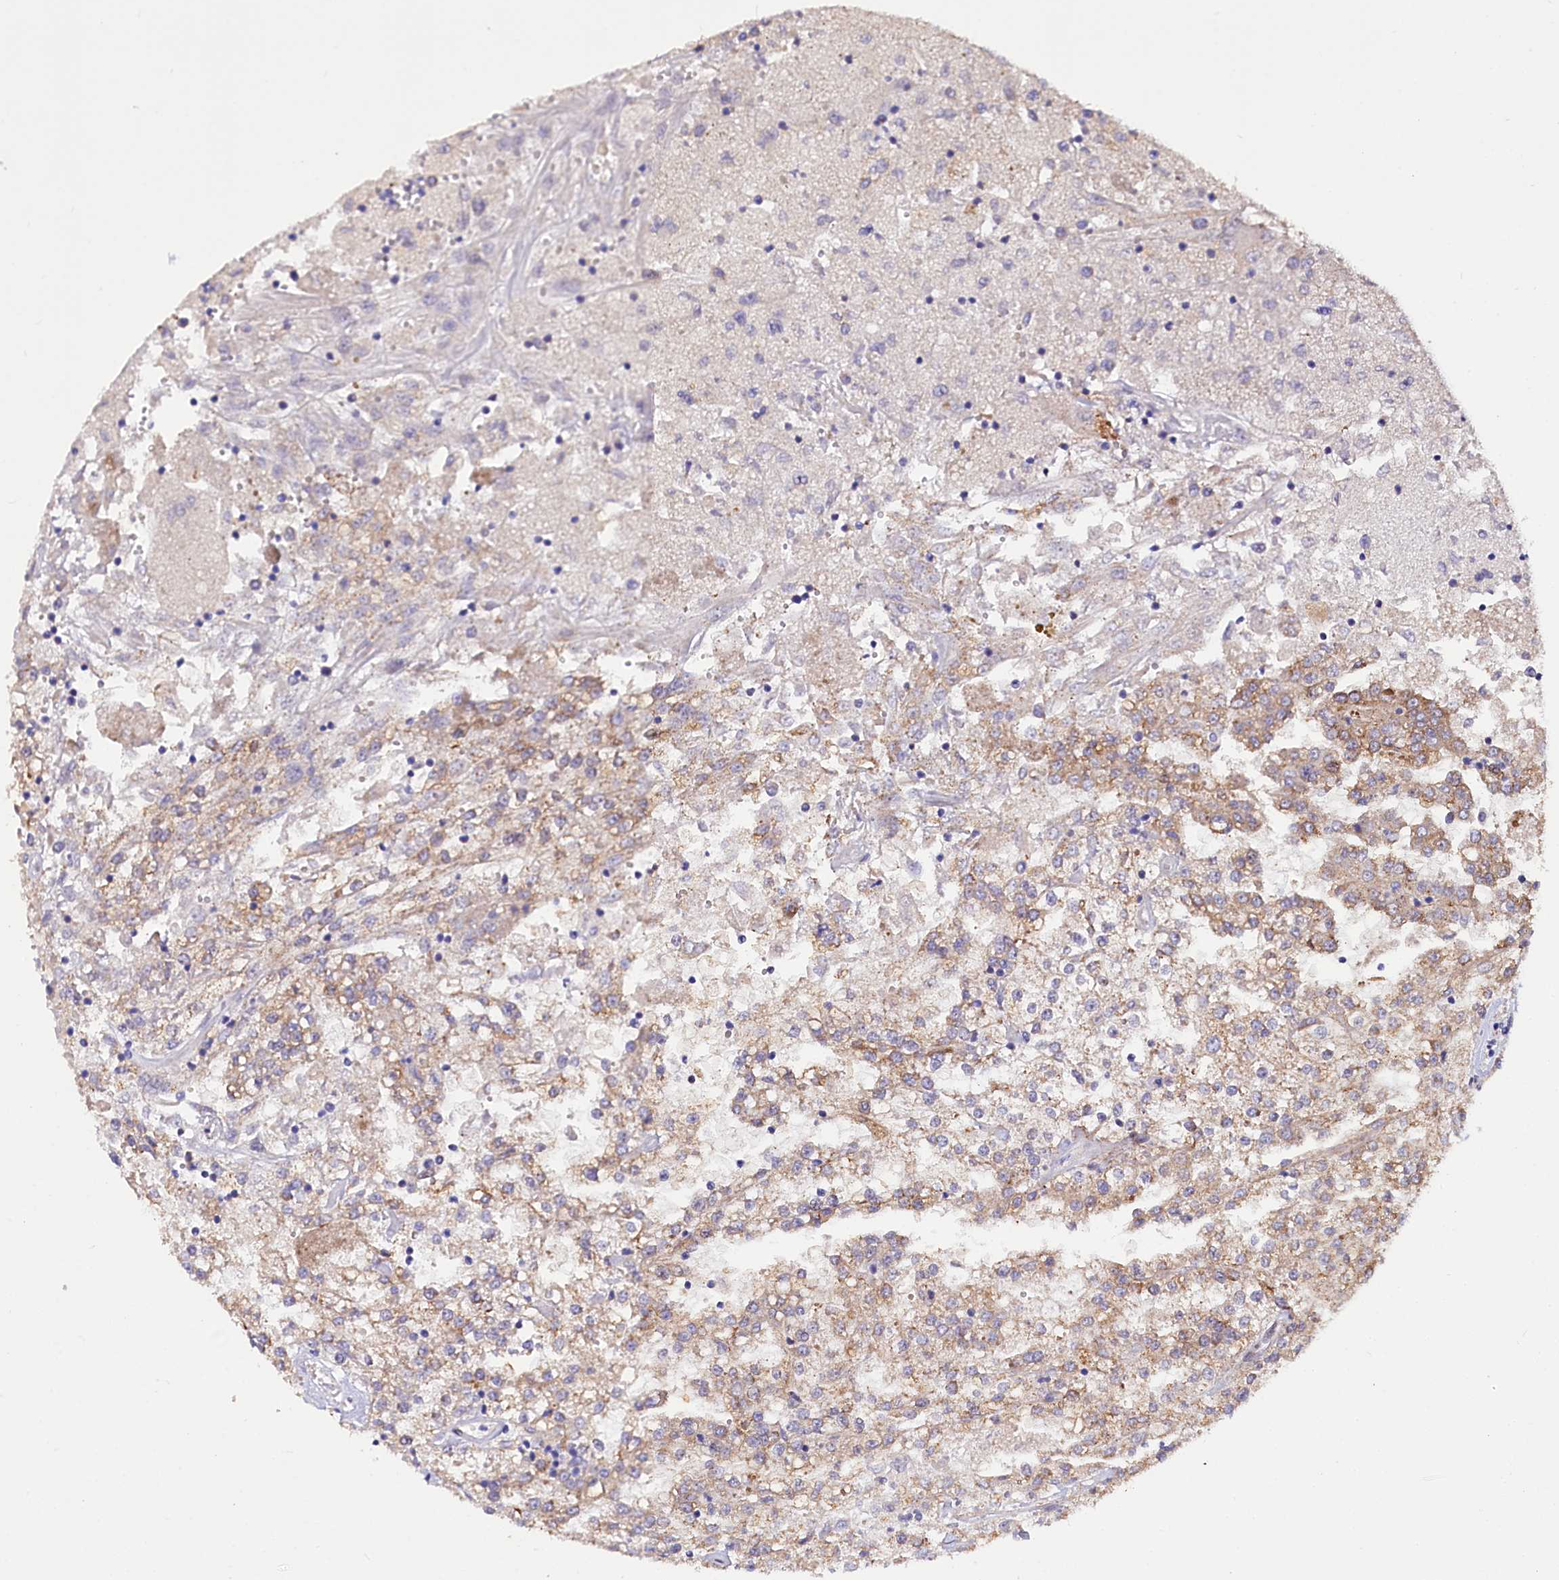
{"staining": {"intensity": "weak", "quantity": ">75%", "location": "cytoplasmic/membranous"}, "tissue": "renal cancer", "cell_type": "Tumor cells", "image_type": "cancer", "snomed": [{"axis": "morphology", "description": "Adenocarcinoma, NOS"}, {"axis": "topography", "description": "Kidney"}], "caption": "Approximately >75% of tumor cells in renal cancer (adenocarcinoma) exhibit weak cytoplasmic/membranous protein expression as visualized by brown immunohistochemical staining.", "gene": "PDZRN3", "patient": {"sex": "female", "age": 52}}